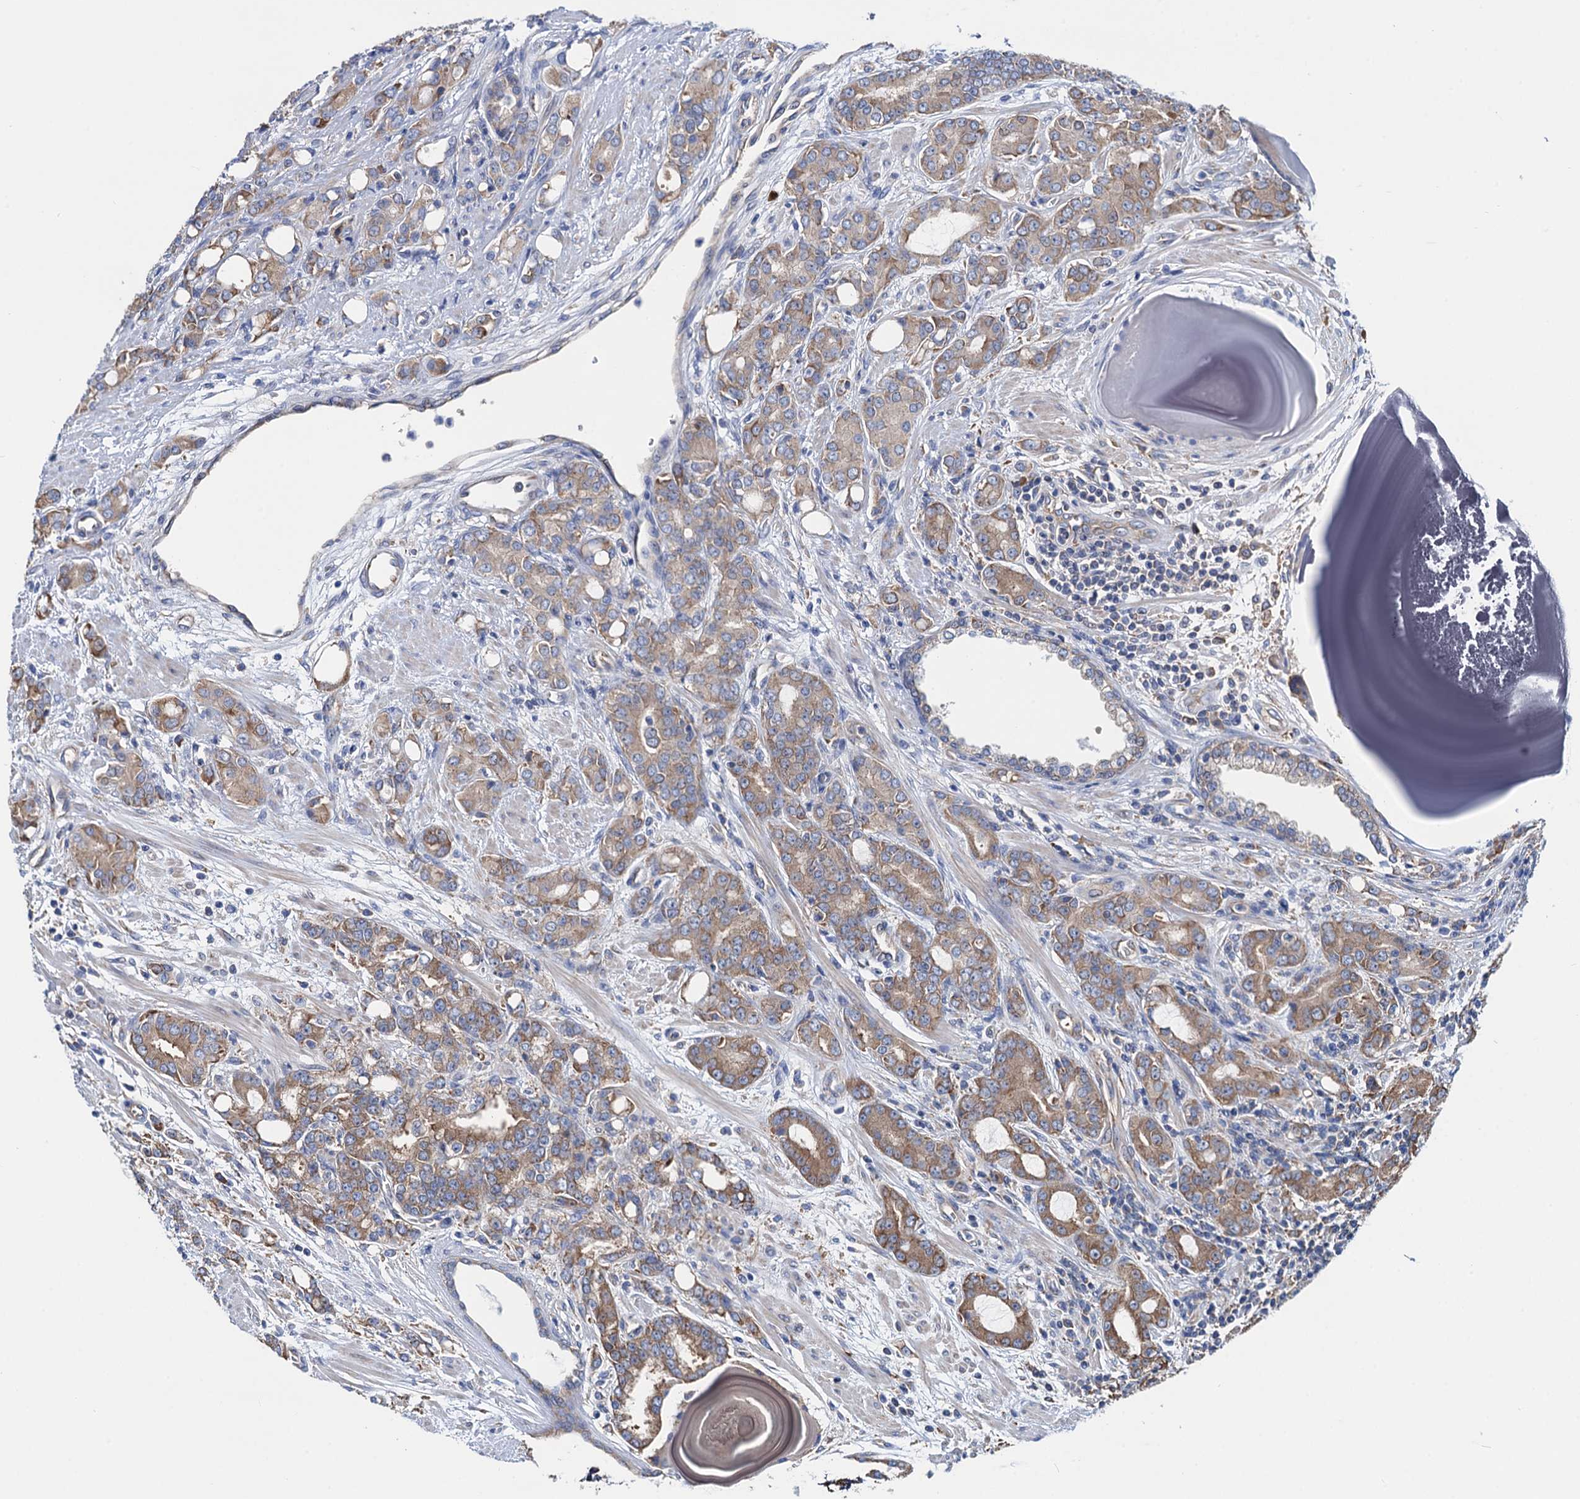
{"staining": {"intensity": "moderate", "quantity": ">75%", "location": "cytoplasmic/membranous"}, "tissue": "prostate cancer", "cell_type": "Tumor cells", "image_type": "cancer", "snomed": [{"axis": "morphology", "description": "Adenocarcinoma, High grade"}, {"axis": "topography", "description": "Prostate"}], "caption": "Immunohistochemistry of prostate cancer (adenocarcinoma (high-grade)) exhibits medium levels of moderate cytoplasmic/membranous positivity in about >75% of tumor cells.", "gene": "SLC12A7", "patient": {"sex": "male", "age": 62}}